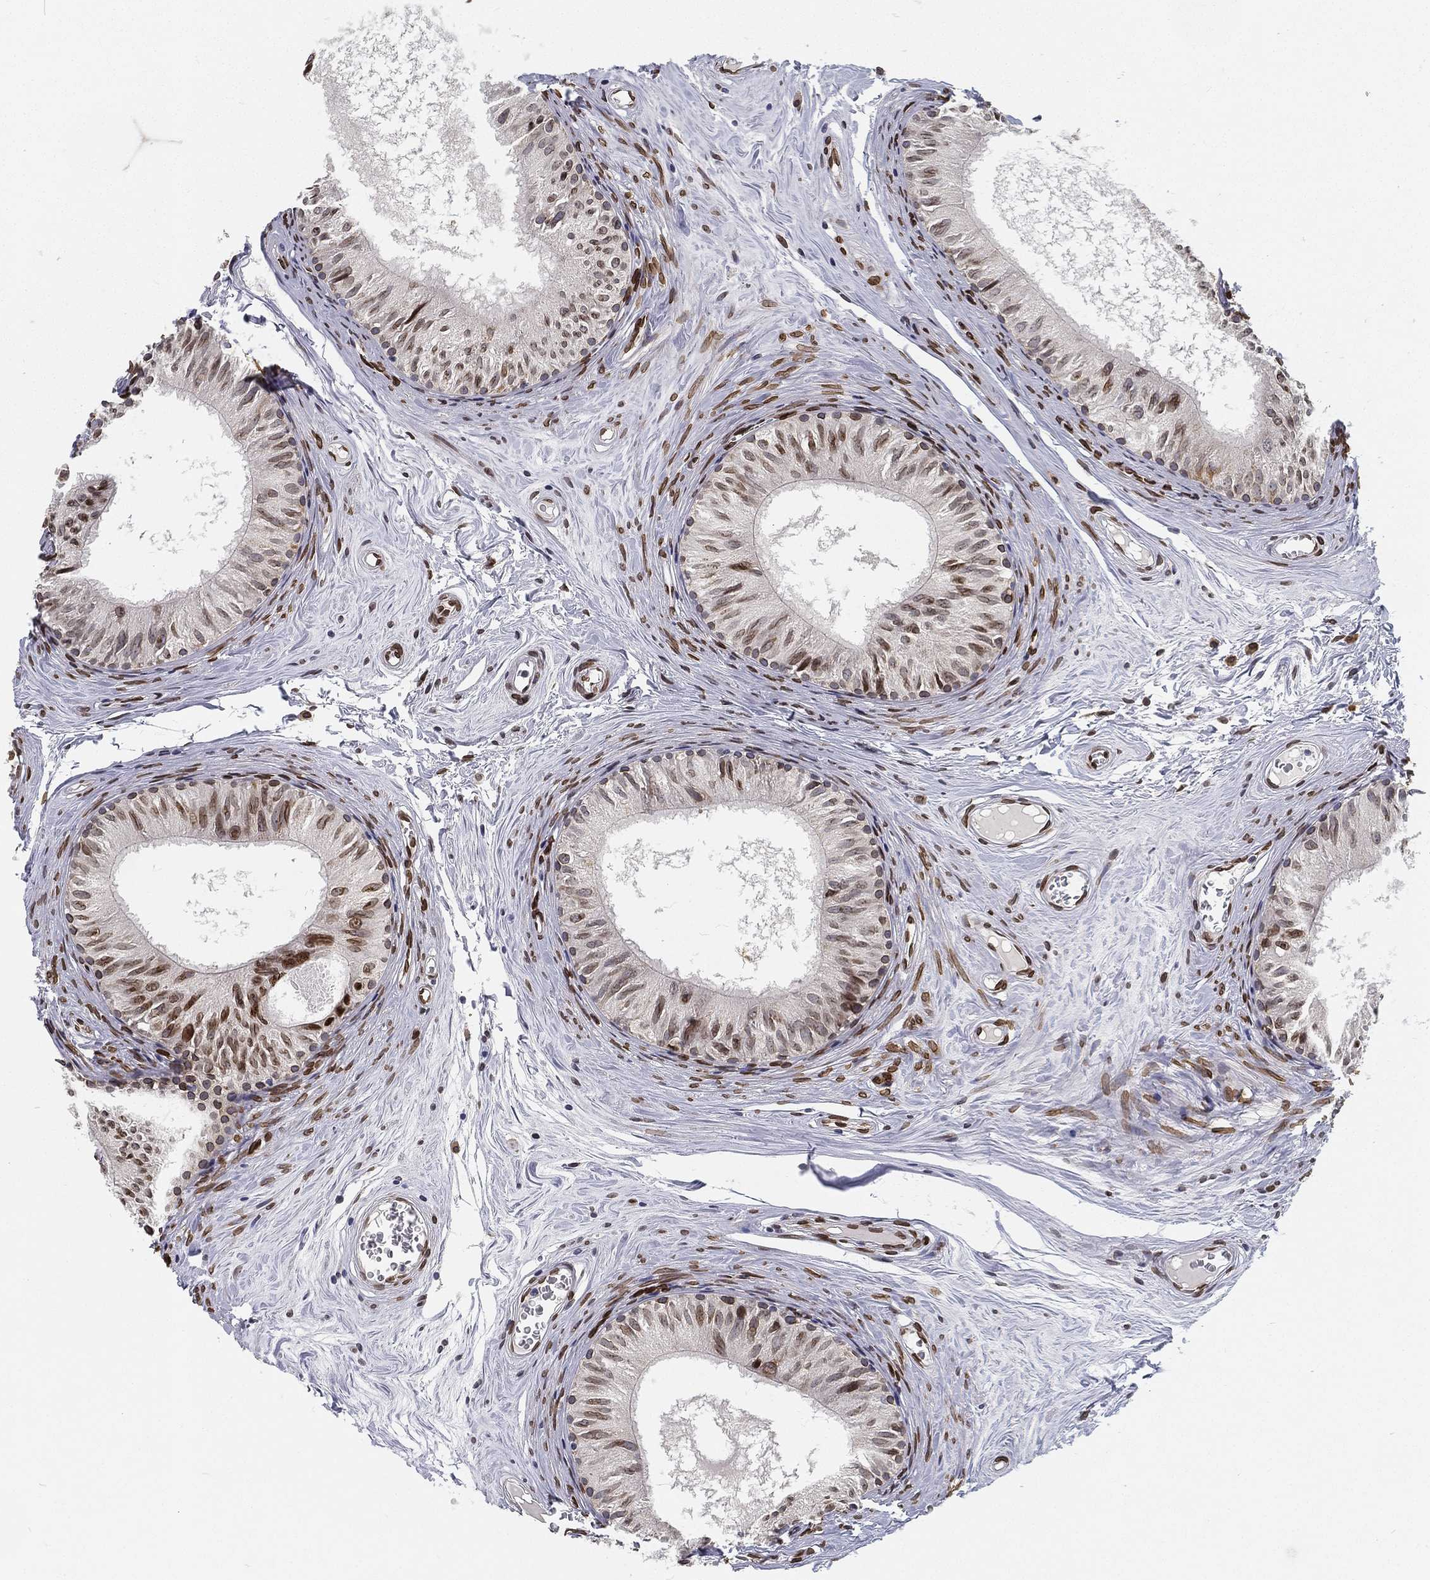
{"staining": {"intensity": "moderate", "quantity": "<25%", "location": "nuclear"}, "tissue": "epididymis", "cell_type": "Glandular cells", "image_type": "normal", "snomed": [{"axis": "morphology", "description": "Normal tissue, NOS"}, {"axis": "topography", "description": "Epididymis"}], "caption": "High-power microscopy captured an immunohistochemistry (IHC) image of normal epididymis, revealing moderate nuclear staining in approximately <25% of glandular cells.", "gene": "PALB2", "patient": {"sex": "male", "age": 52}}